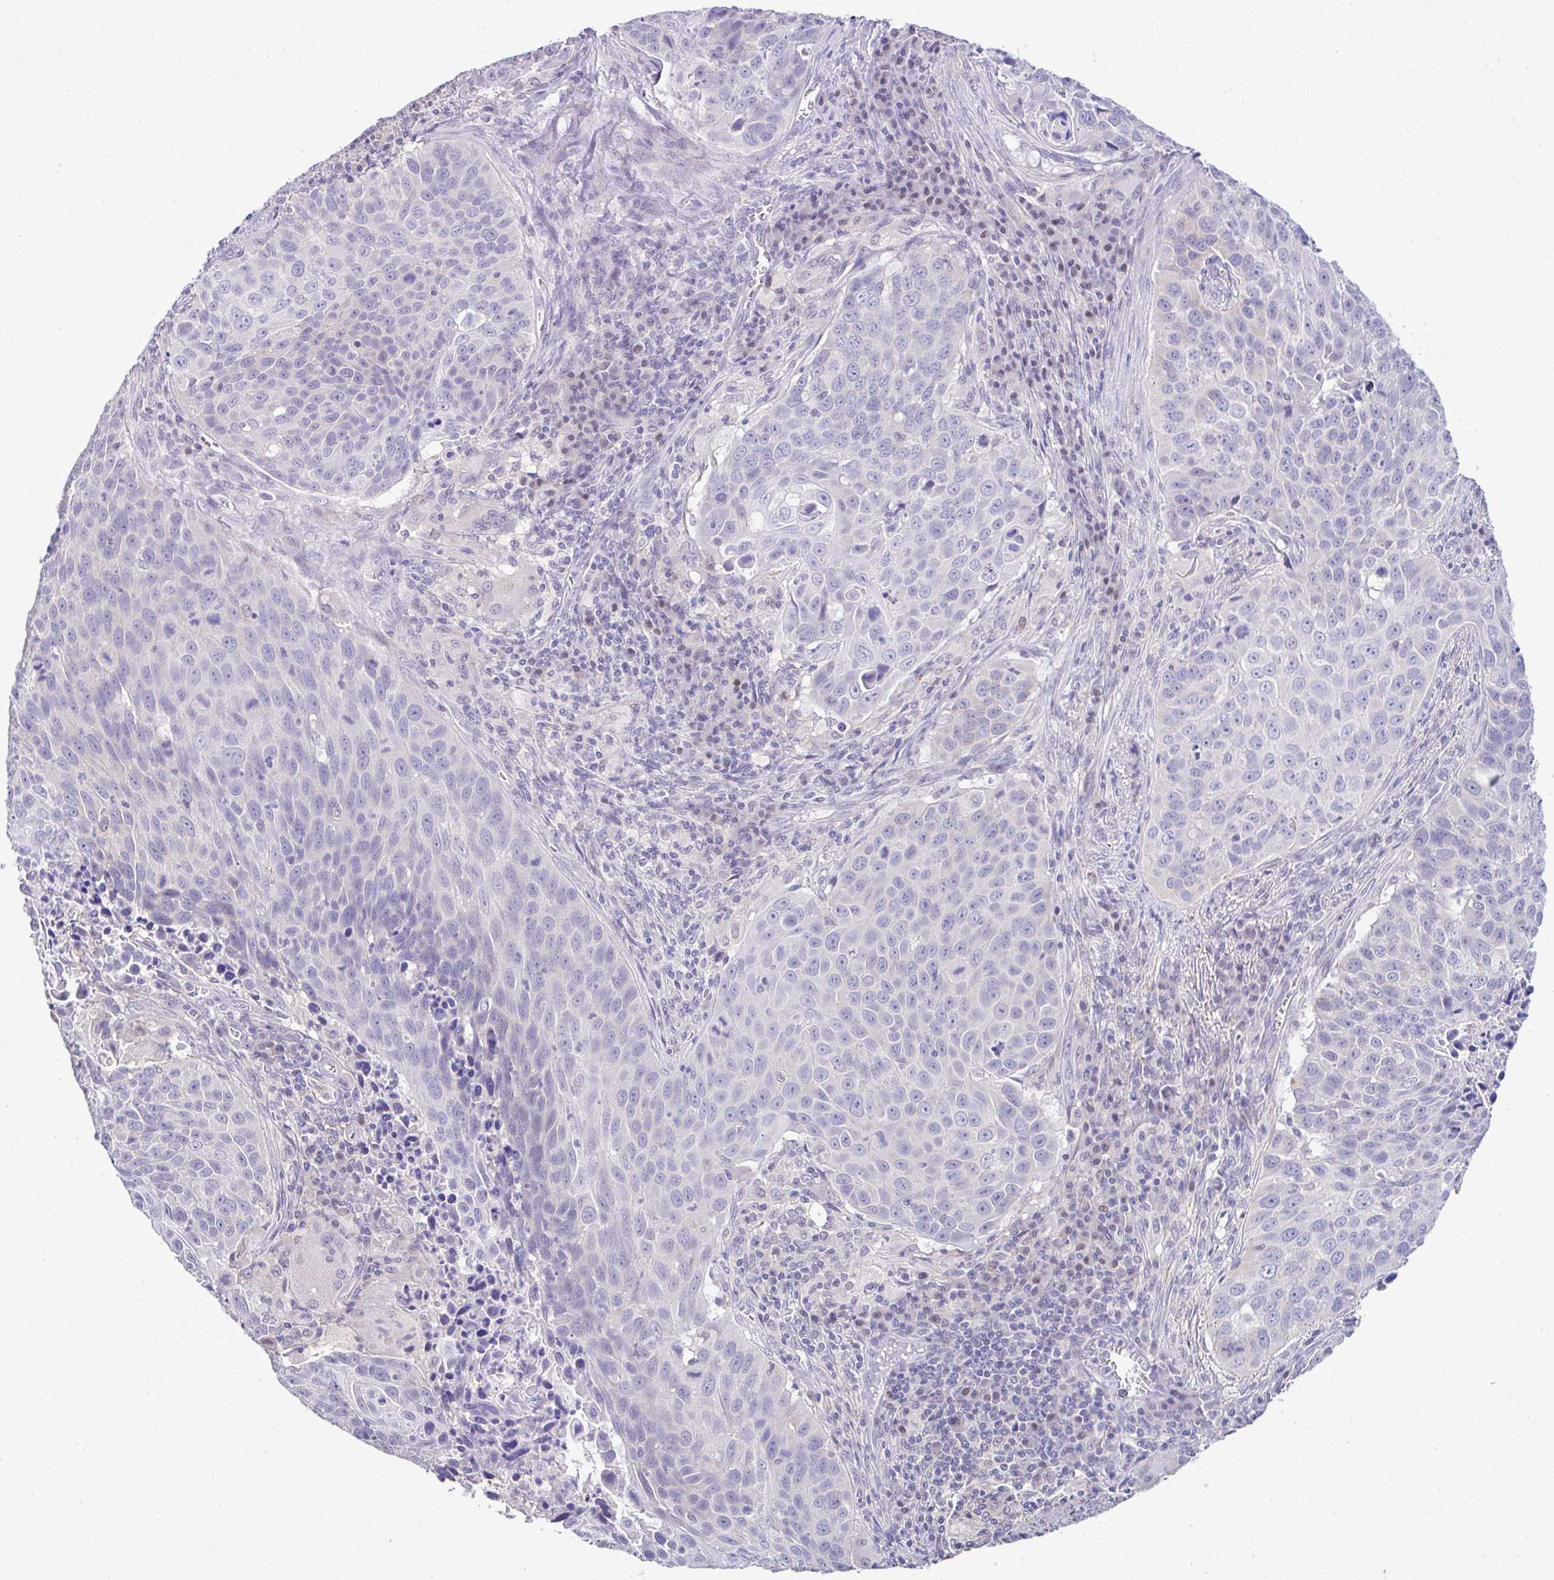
{"staining": {"intensity": "negative", "quantity": "none", "location": "none"}, "tissue": "lung cancer", "cell_type": "Tumor cells", "image_type": "cancer", "snomed": [{"axis": "morphology", "description": "Squamous cell carcinoma, NOS"}, {"axis": "topography", "description": "Lung"}], "caption": "DAB (3,3'-diaminobenzidine) immunohistochemical staining of squamous cell carcinoma (lung) exhibits no significant expression in tumor cells. (DAB immunohistochemistry visualized using brightfield microscopy, high magnification).", "gene": "CTU1", "patient": {"sex": "male", "age": 78}}